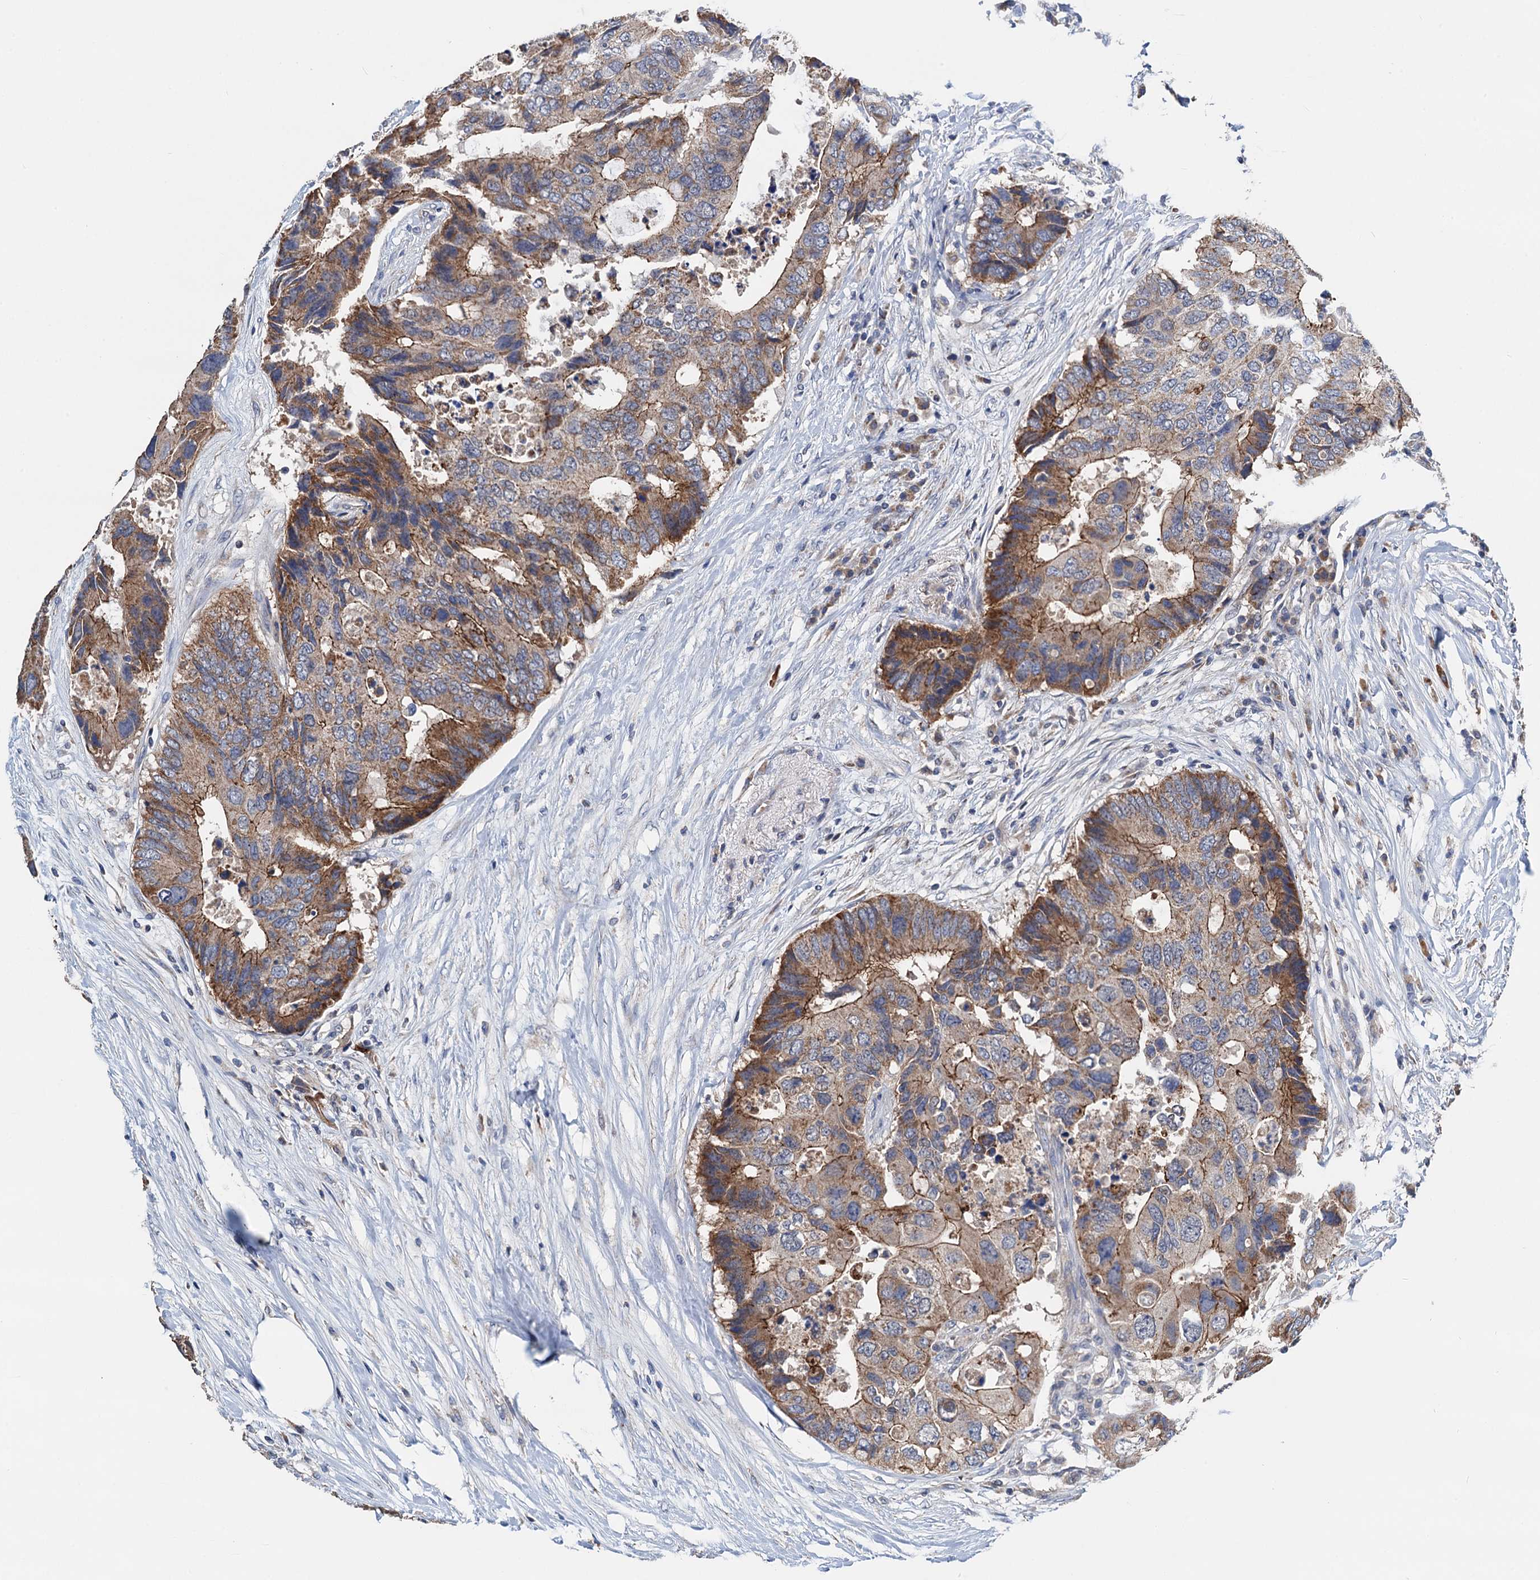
{"staining": {"intensity": "moderate", "quantity": "25%-75%", "location": "cytoplasmic/membranous"}, "tissue": "colorectal cancer", "cell_type": "Tumor cells", "image_type": "cancer", "snomed": [{"axis": "morphology", "description": "Adenocarcinoma, NOS"}, {"axis": "topography", "description": "Colon"}], "caption": "This image demonstrates immunohistochemistry (IHC) staining of human colorectal cancer, with medium moderate cytoplasmic/membranous expression in about 25%-75% of tumor cells.", "gene": "DGLUCY", "patient": {"sex": "male", "age": 71}}